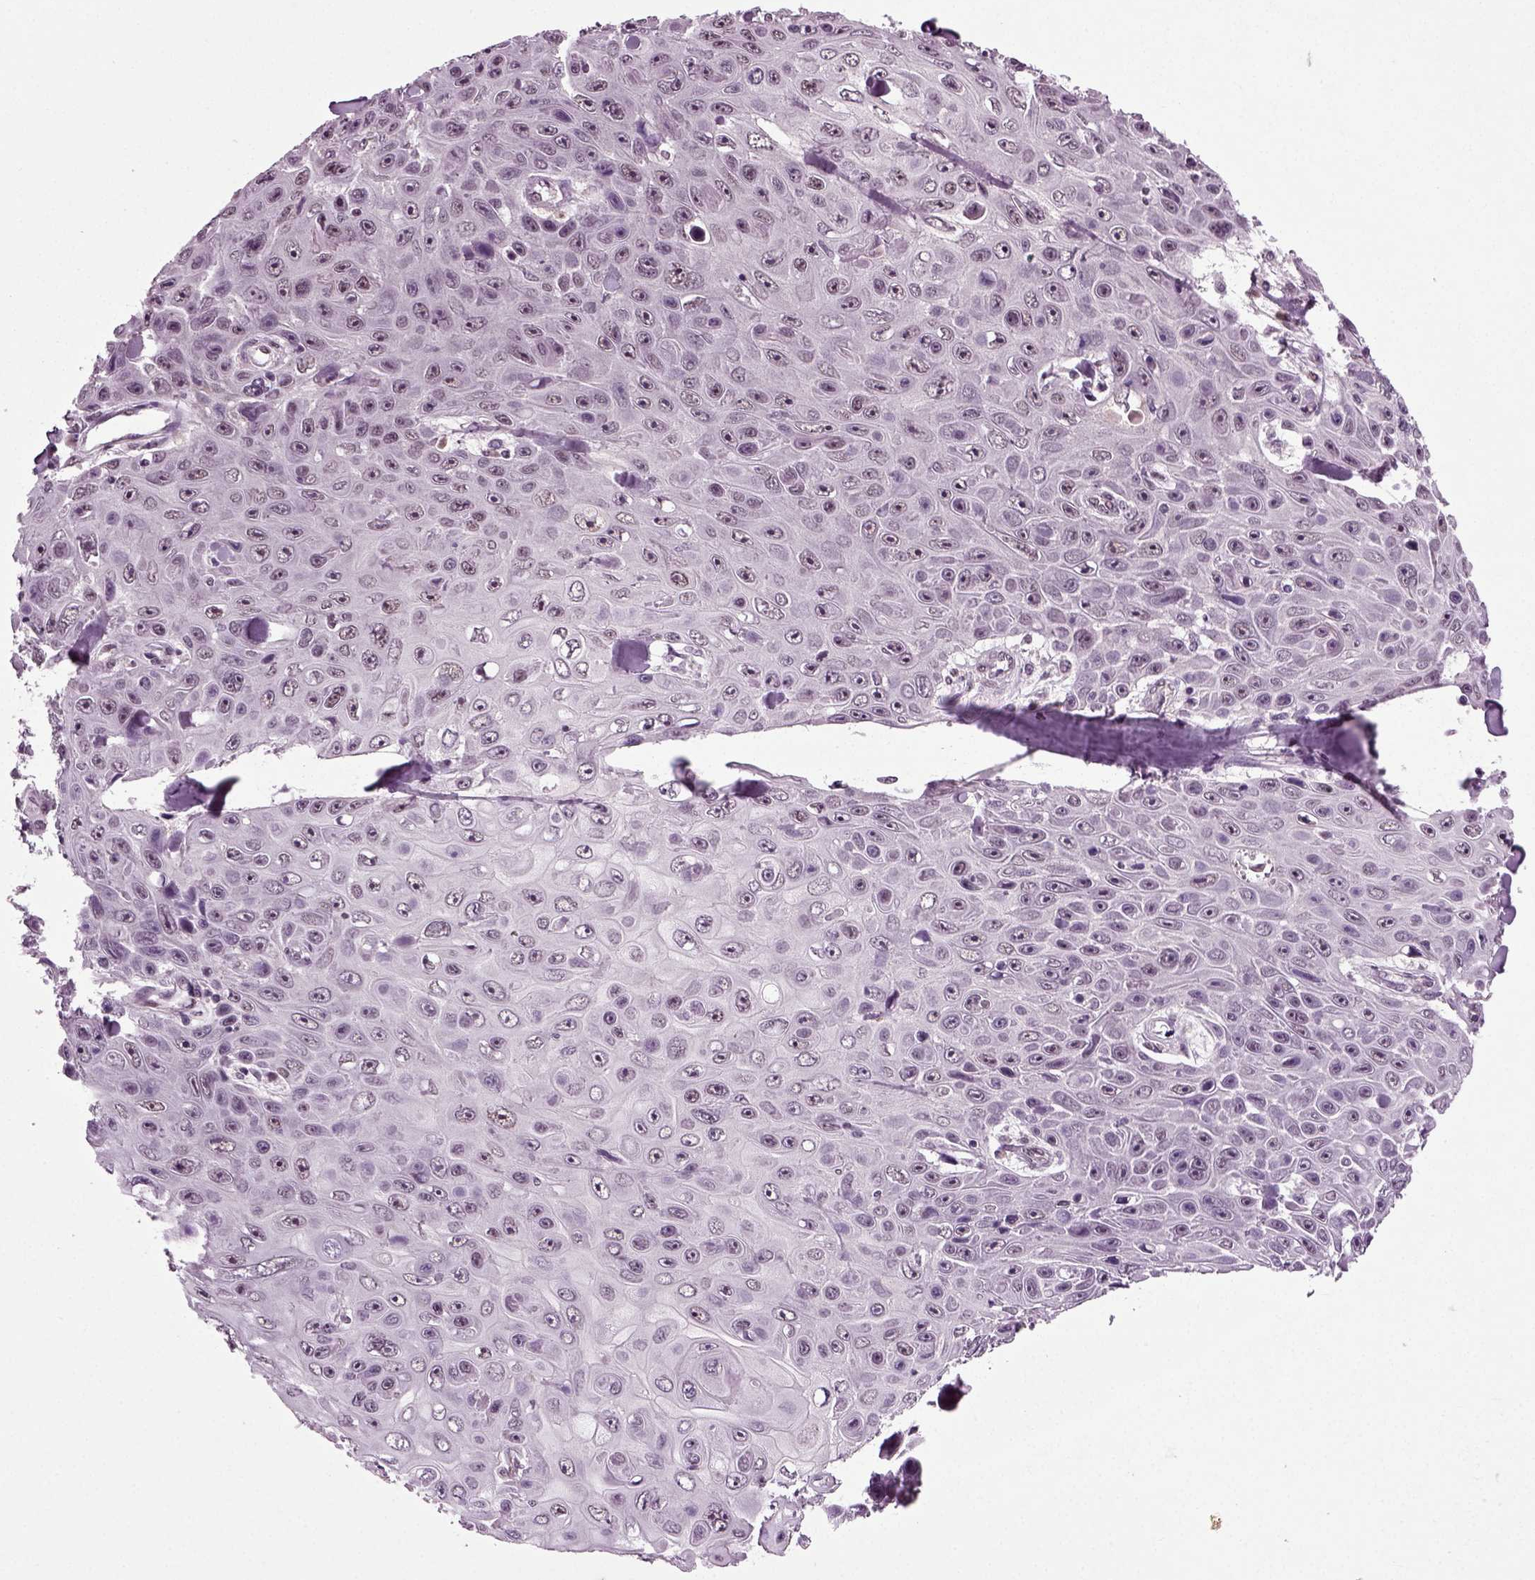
{"staining": {"intensity": "negative", "quantity": "none", "location": "none"}, "tissue": "skin cancer", "cell_type": "Tumor cells", "image_type": "cancer", "snomed": [{"axis": "morphology", "description": "Squamous cell carcinoma, NOS"}, {"axis": "topography", "description": "Skin"}], "caption": "Protein analysis of skin squamous cell carcinoma shows no significant staining in tumor cells. The staining was performed using DAB (3,3'-diaminobenzidine) to visualize the protein expression in brown, while the nuclei were stained in blue with hematoxylin (Magnification: 20x).", "gene": "RCOR3", "patient": {"sex": "male", "age": 82}}